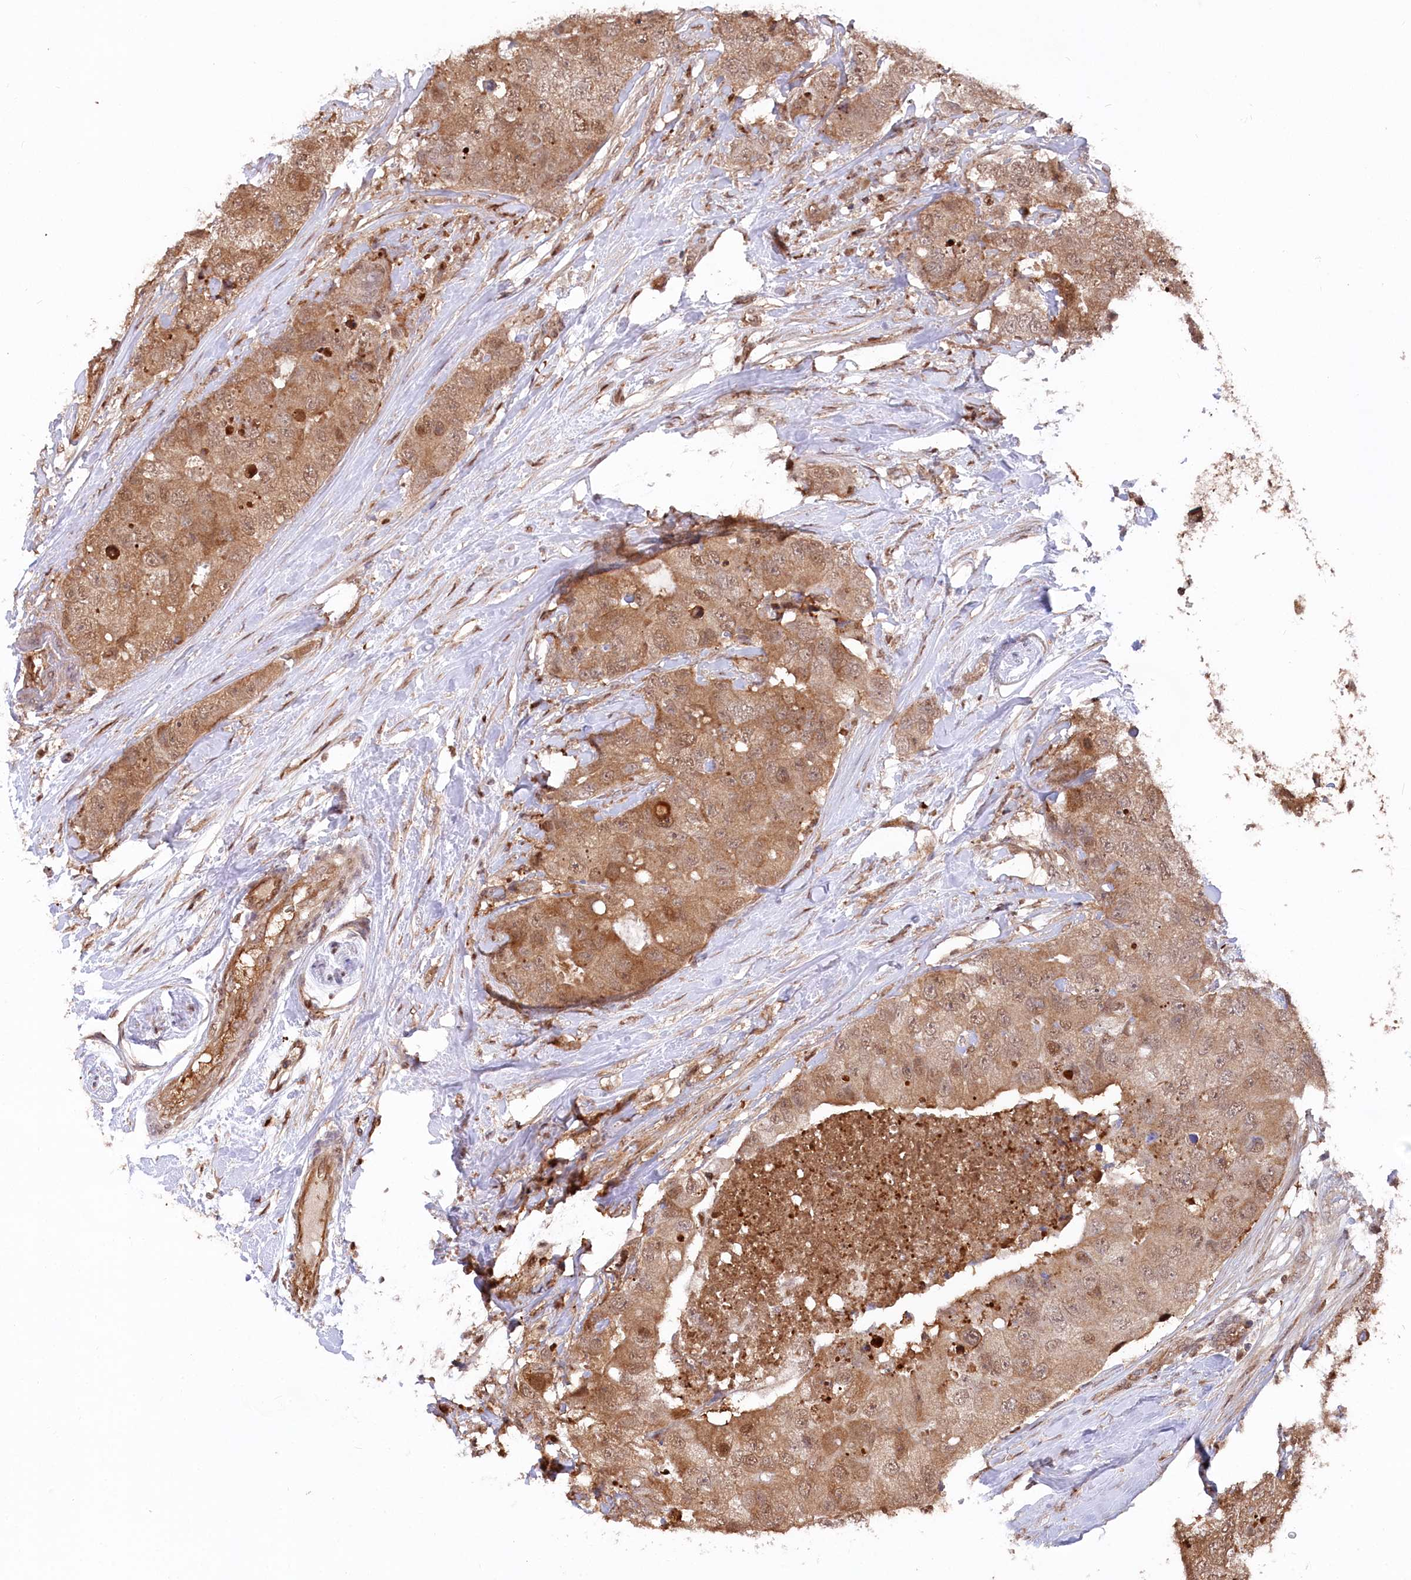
{"staining": {"intensity": "moderate", "quantity": ">75%", "location": "cytoplasmic/membranous,nuclear"}, "tissue": "breast cancer", "cell_type": "Tumor cells", "image_type": "cancer", "snomed": [{"axis": "morphology", "description": "Duct carcinoma"}, {"axis": "topography", "description": "Breast"}], "caption": "An immunohistochemistry (IHC) histopathology image of neoplastic tissue is shown. Protein staining in brown shows moderate cytoplasmic/membranous and nuclear positivity in breast cancer (invasive ductal carcinoma) within tumor cells.", "gene": "PSMA1", "patient": {"sex": "female", "age": 62}}